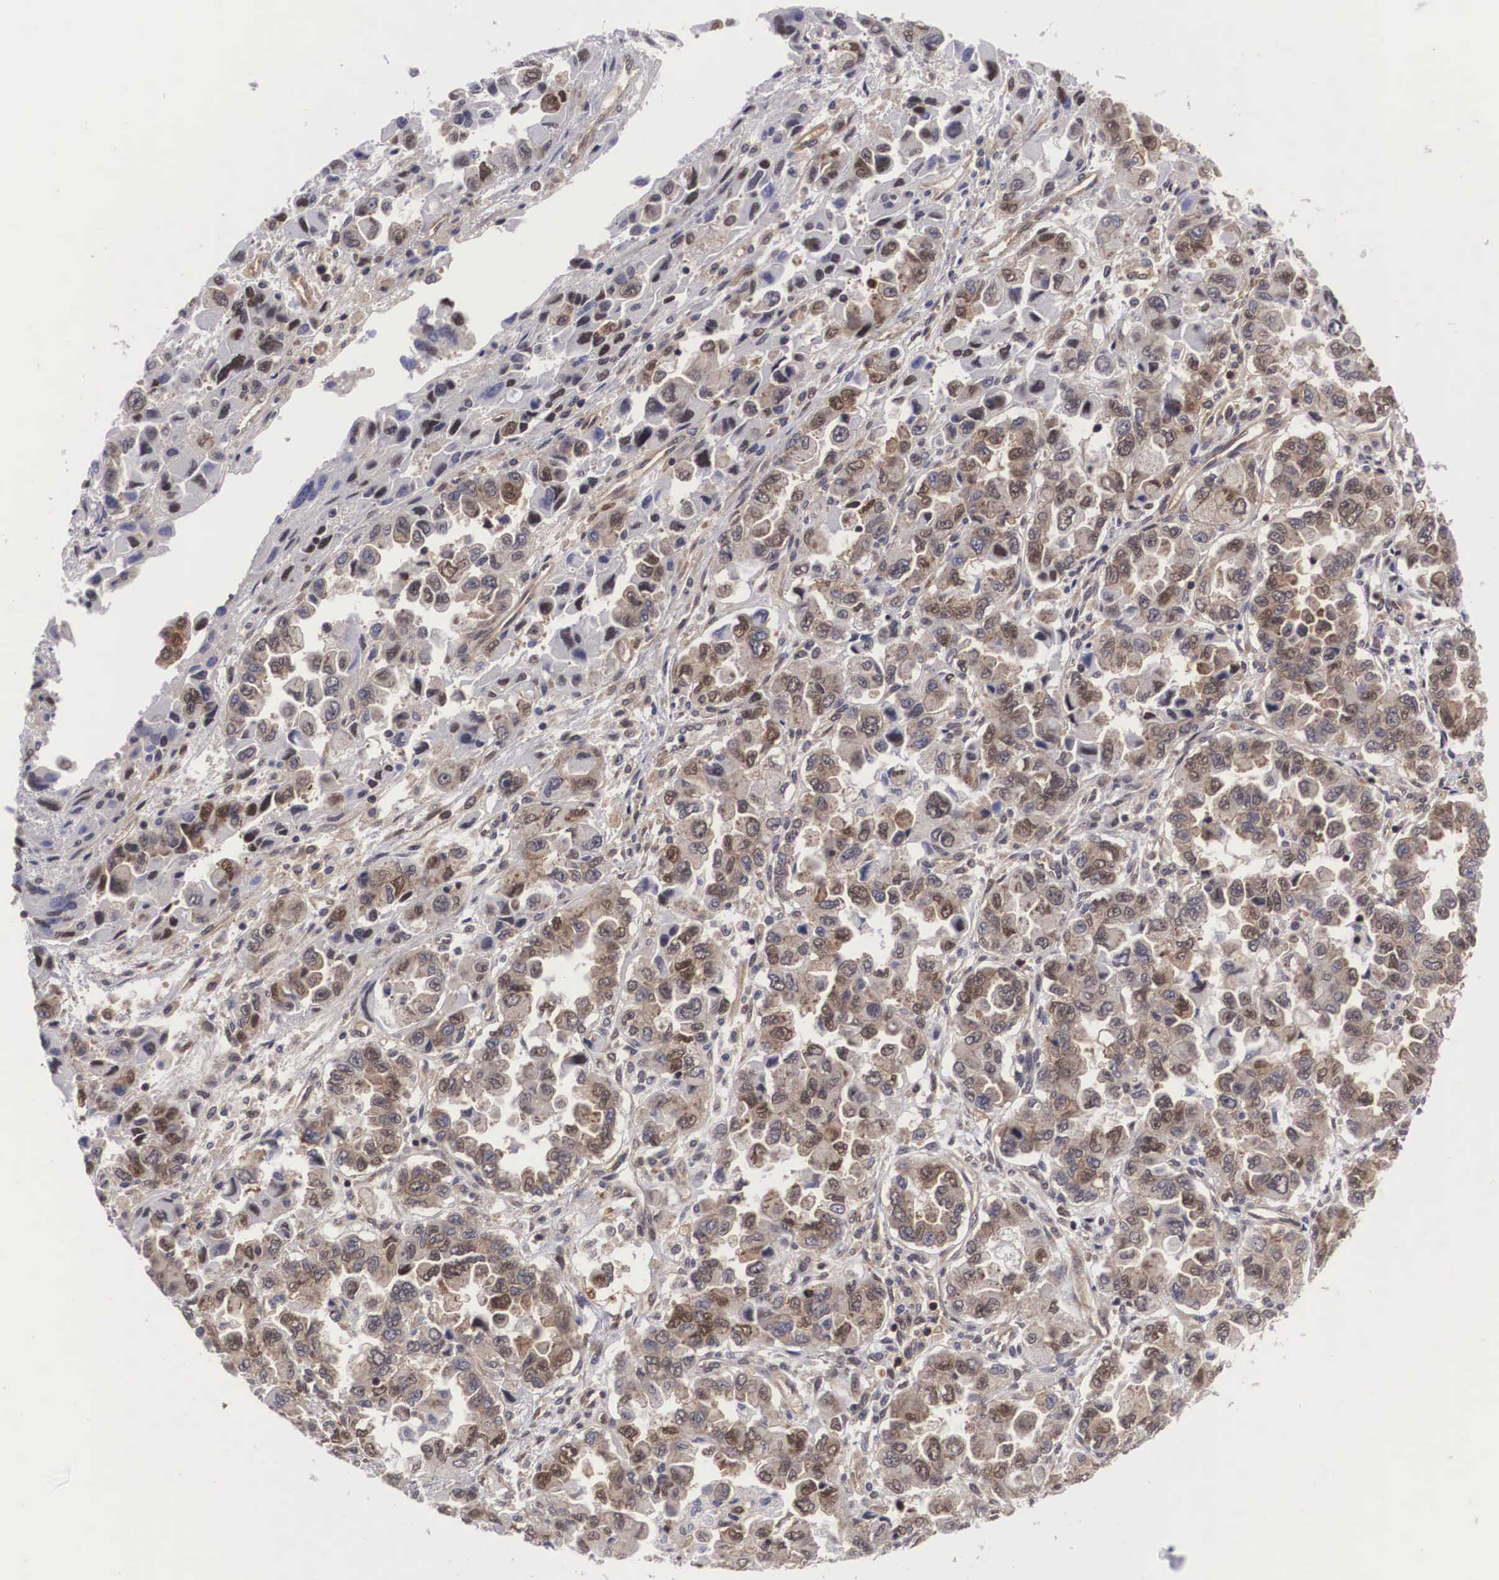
{"staining": {"intensity": "moderate", "quantity": ">75%", "location": "cytoplasmic/membranous,nuclear"}, "tissue": "ovarian cancer", "cell_type": "Tumor cells", "image_type": "cancer", "snomed": [{"axis": "morphology", "description": "Cystadenocarcinoma, serous, NOS"}, {"axis": "topography", "description": "Ovary"}], "caption": "Ovarian cancer stained with a protein marker demonstrates moderate staining in tumor cells.", "gene": "ADSL", "patient": {"sex": "female", "age": 84}}